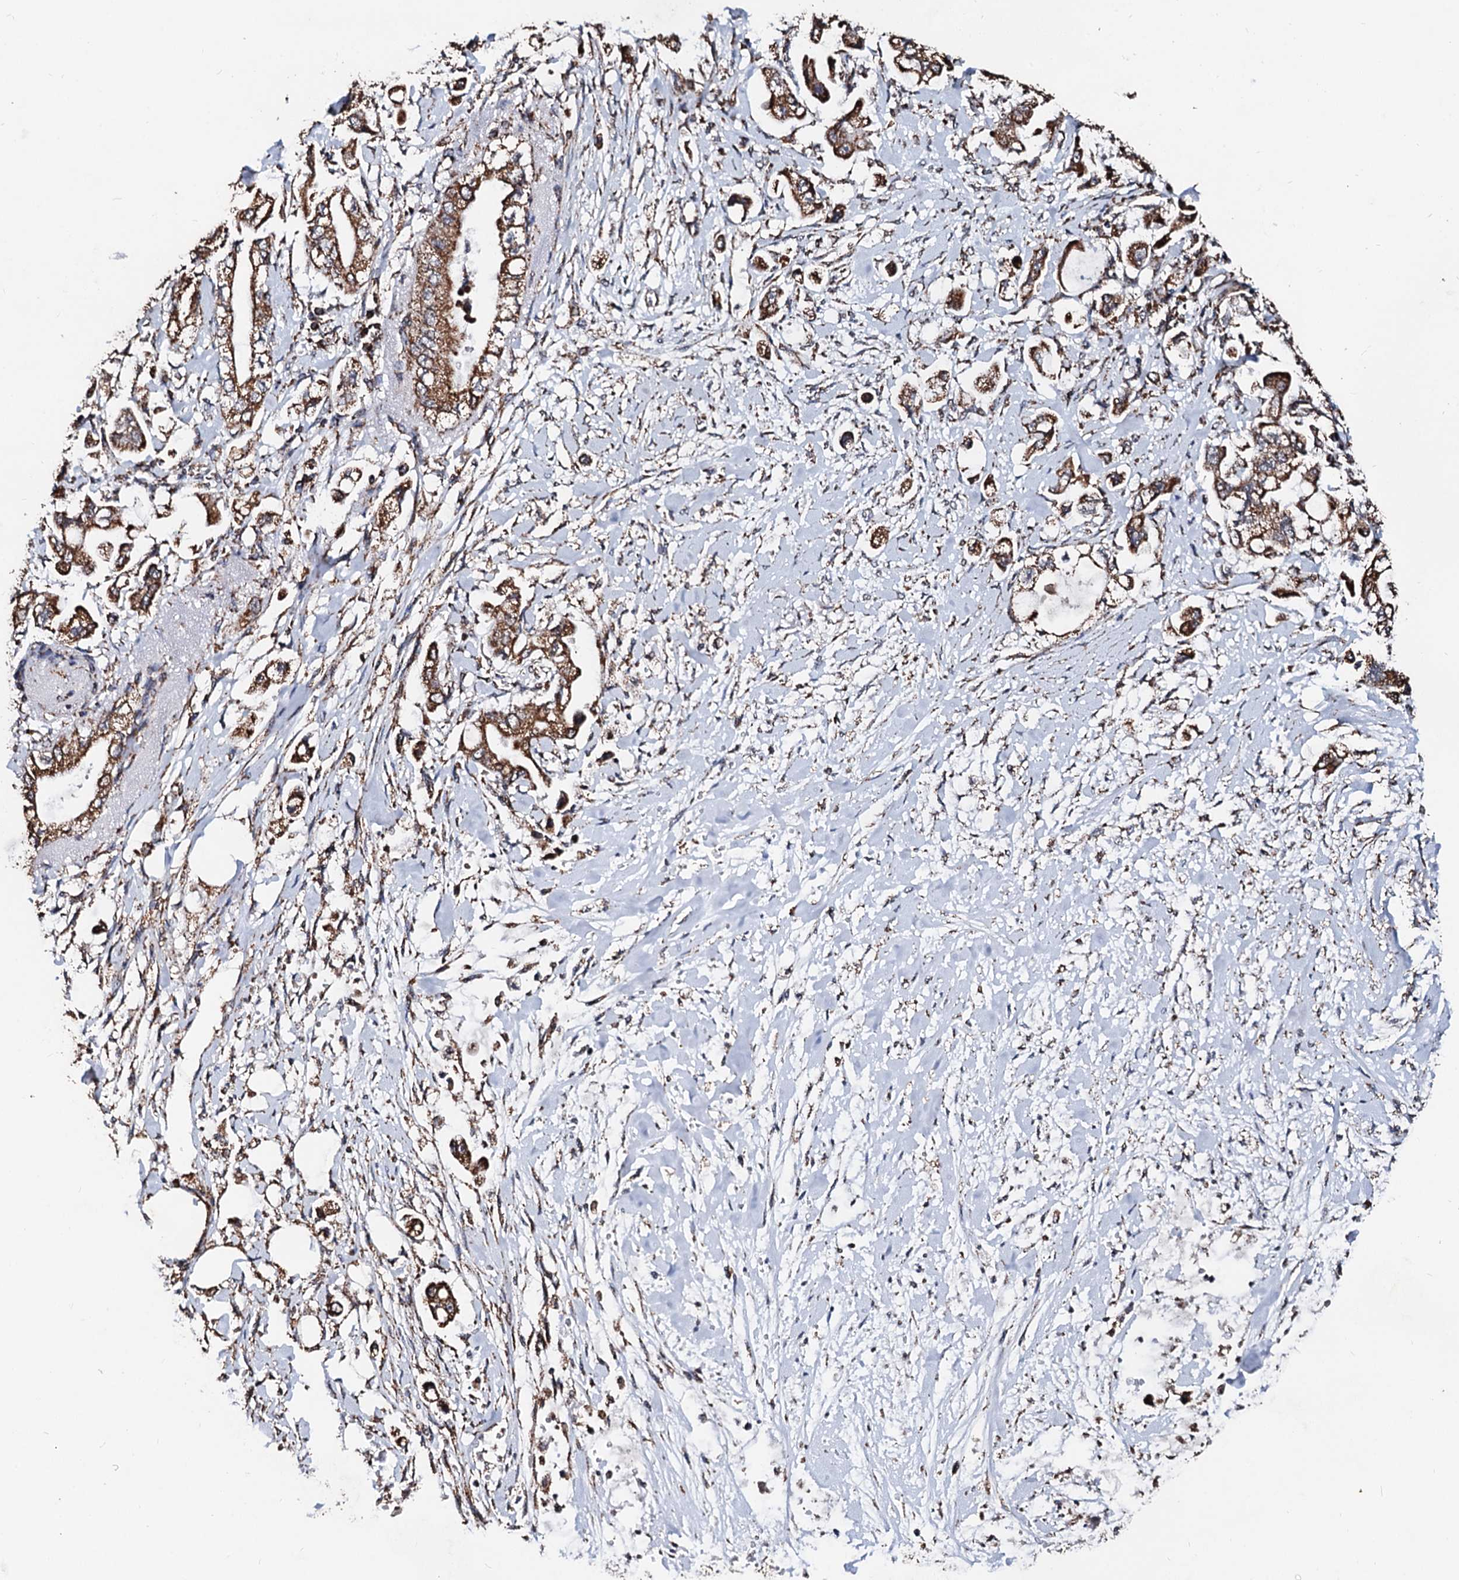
{"staining": {"intensity": "moderate", "quantity": ">75%", "location": "cytoplasmic/membranous"}, "tissue": "stomach cancer", "cell_type": "Tumor cells", "image_type": "cancer", "snomed": [{"axis": "morphology", "description": "Adenocarcinoma, NOS"}, {"axis": "topography", "description": "Stomach"}], "caption": "Protein staining reveals moderate cytoplasmic/membranous staining in approximately >75% of tumor cells in stomach adenocarcinoma.", "gene": "SECISBP2L", "patient": {"sex": "male", "age": 62}}